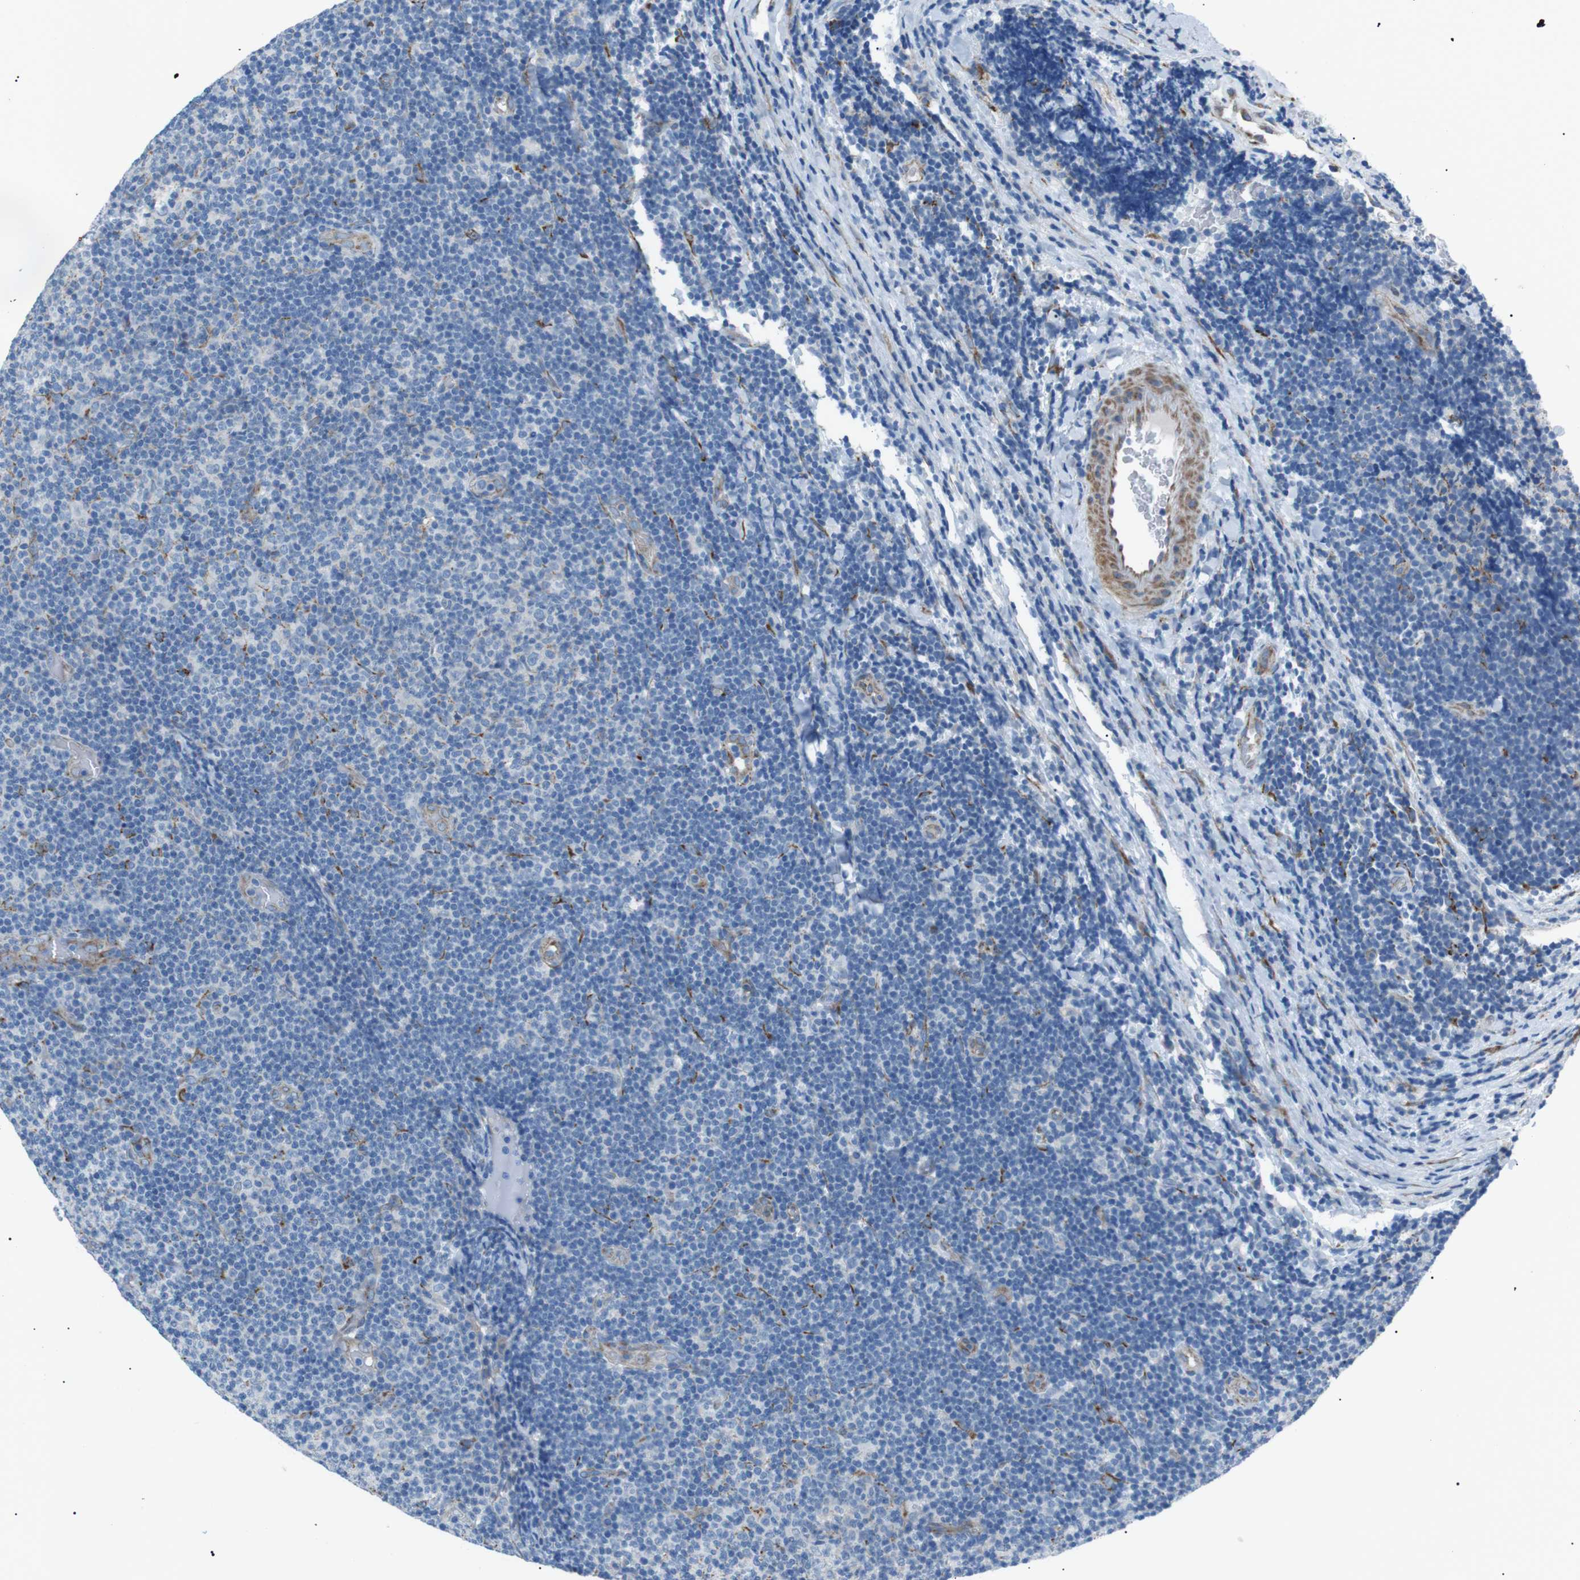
{"staining": {"intensity": "negative", "quantity": "none", "location": "none"}, "tissue": "lymphoma", "cell_type": "Tumor cells", "image_type": "cancer", "snomed": [{"axis": "morphology", "description": "Malignant lymphoma, non-Hodgkin's type, Low grade"}, {"axis": "topography", "description": "Lymph node"}], "caption": "Immunohistochemistry (IHC) photomicrograph of neoplastic tissue: lymphoma stained with DAB (3,3'-diaminobenzidine) displays no significant protein positivity in tumor cells.", "gene": "MTARC2", "patient": {"sex": "male", "age": 83}}